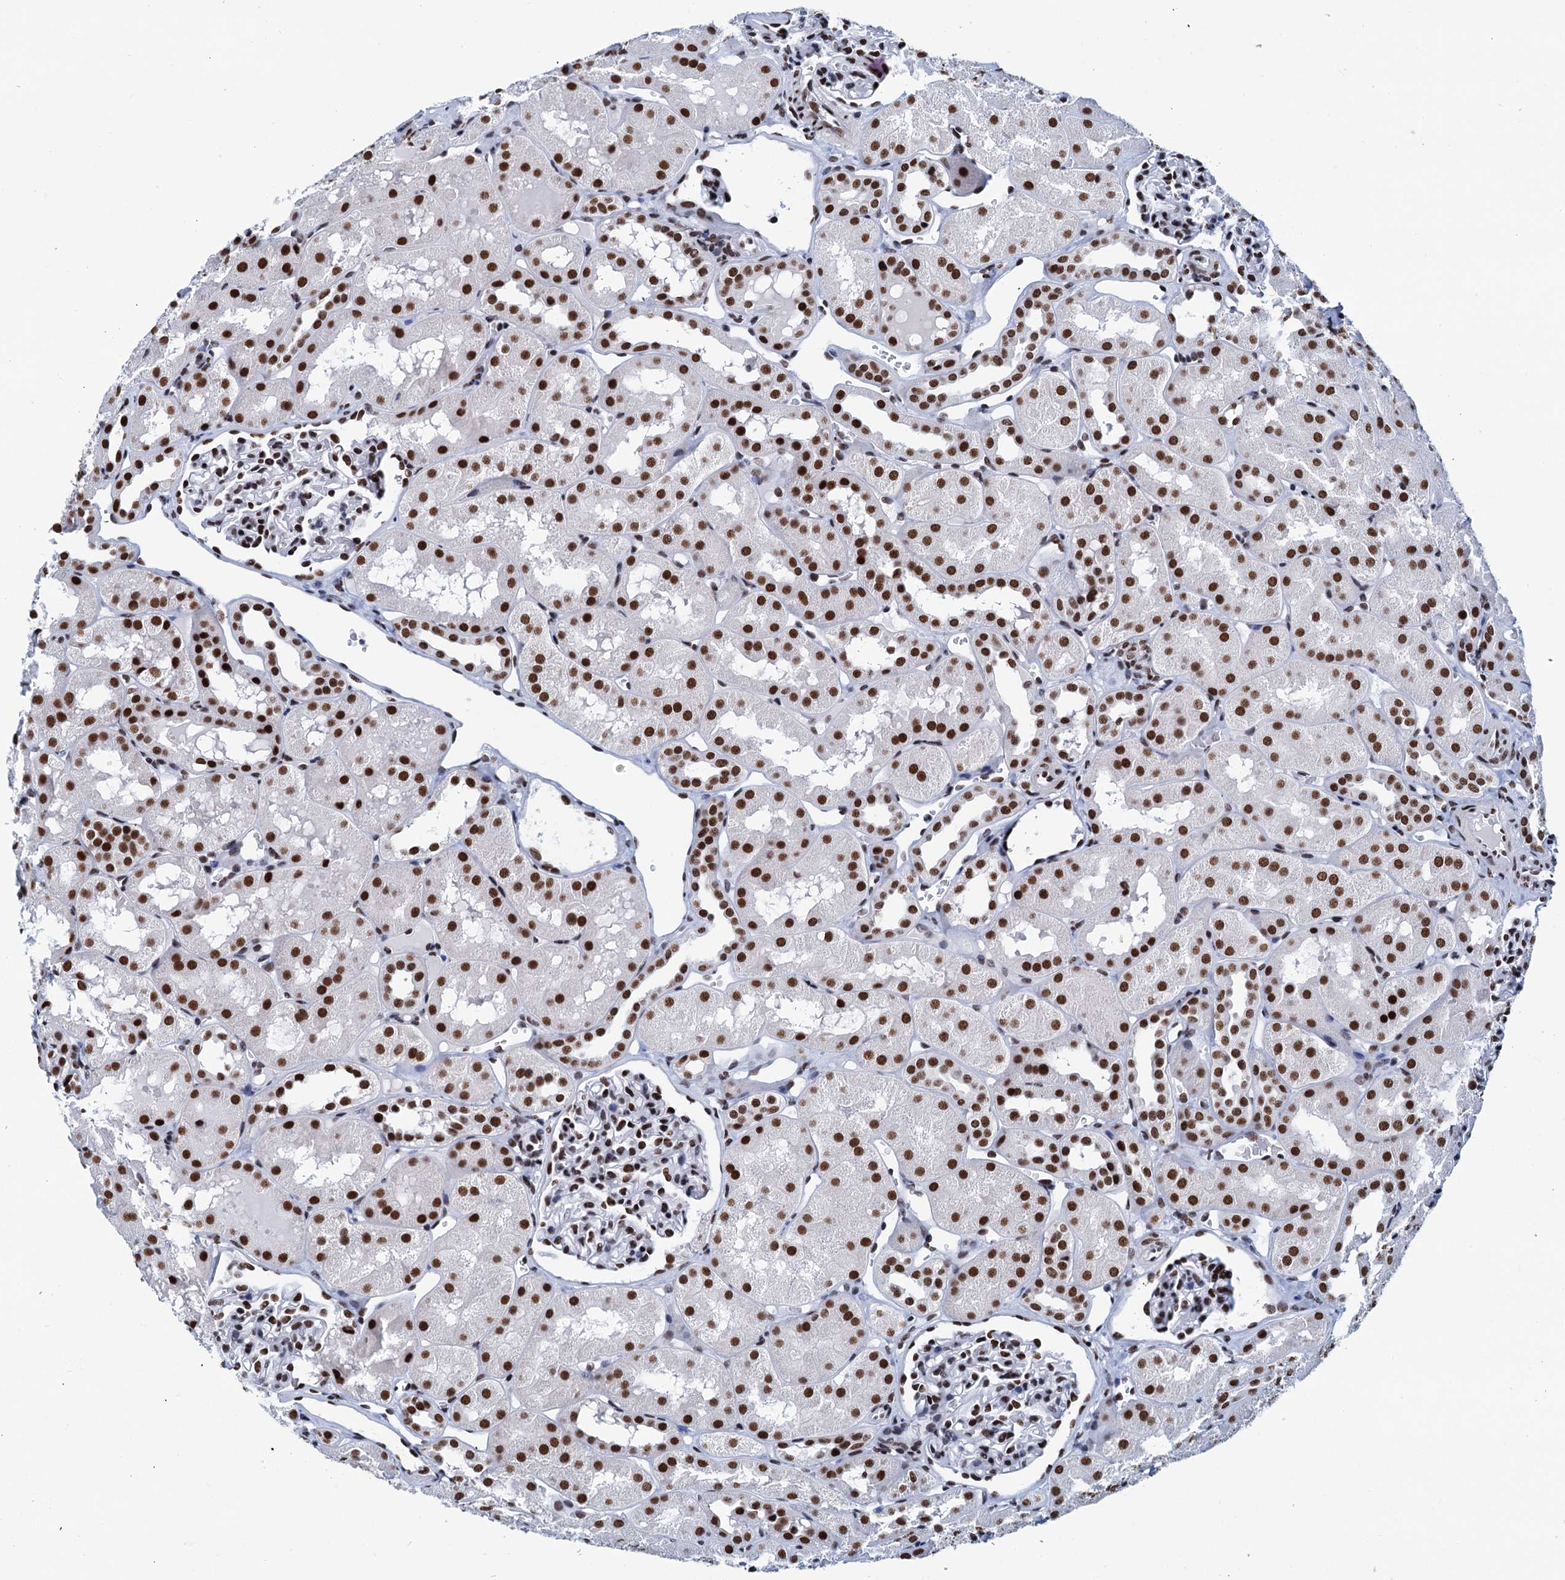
{"staining": {"intensity": "strong", "quantity": "25%-75%", "location": "nuclear"}, "tissue": "kidney", "cell_type": "Cells in glomeruli", "image_type": "normal", "snomed": [{"axis": "morphology", "description": "Normal tissue, NOS"}, {"axis": "topography", "description": "Kidney"}, {"axis": "topography", "description": "Urinary bladder"}], "caption": "Protein staining of benign kidney reveals strong nuclear expression in approximately 25%-75% of cells in glomeruli.", "gene": "SLTM", "patient": {"sex": "male", "age": 16}}